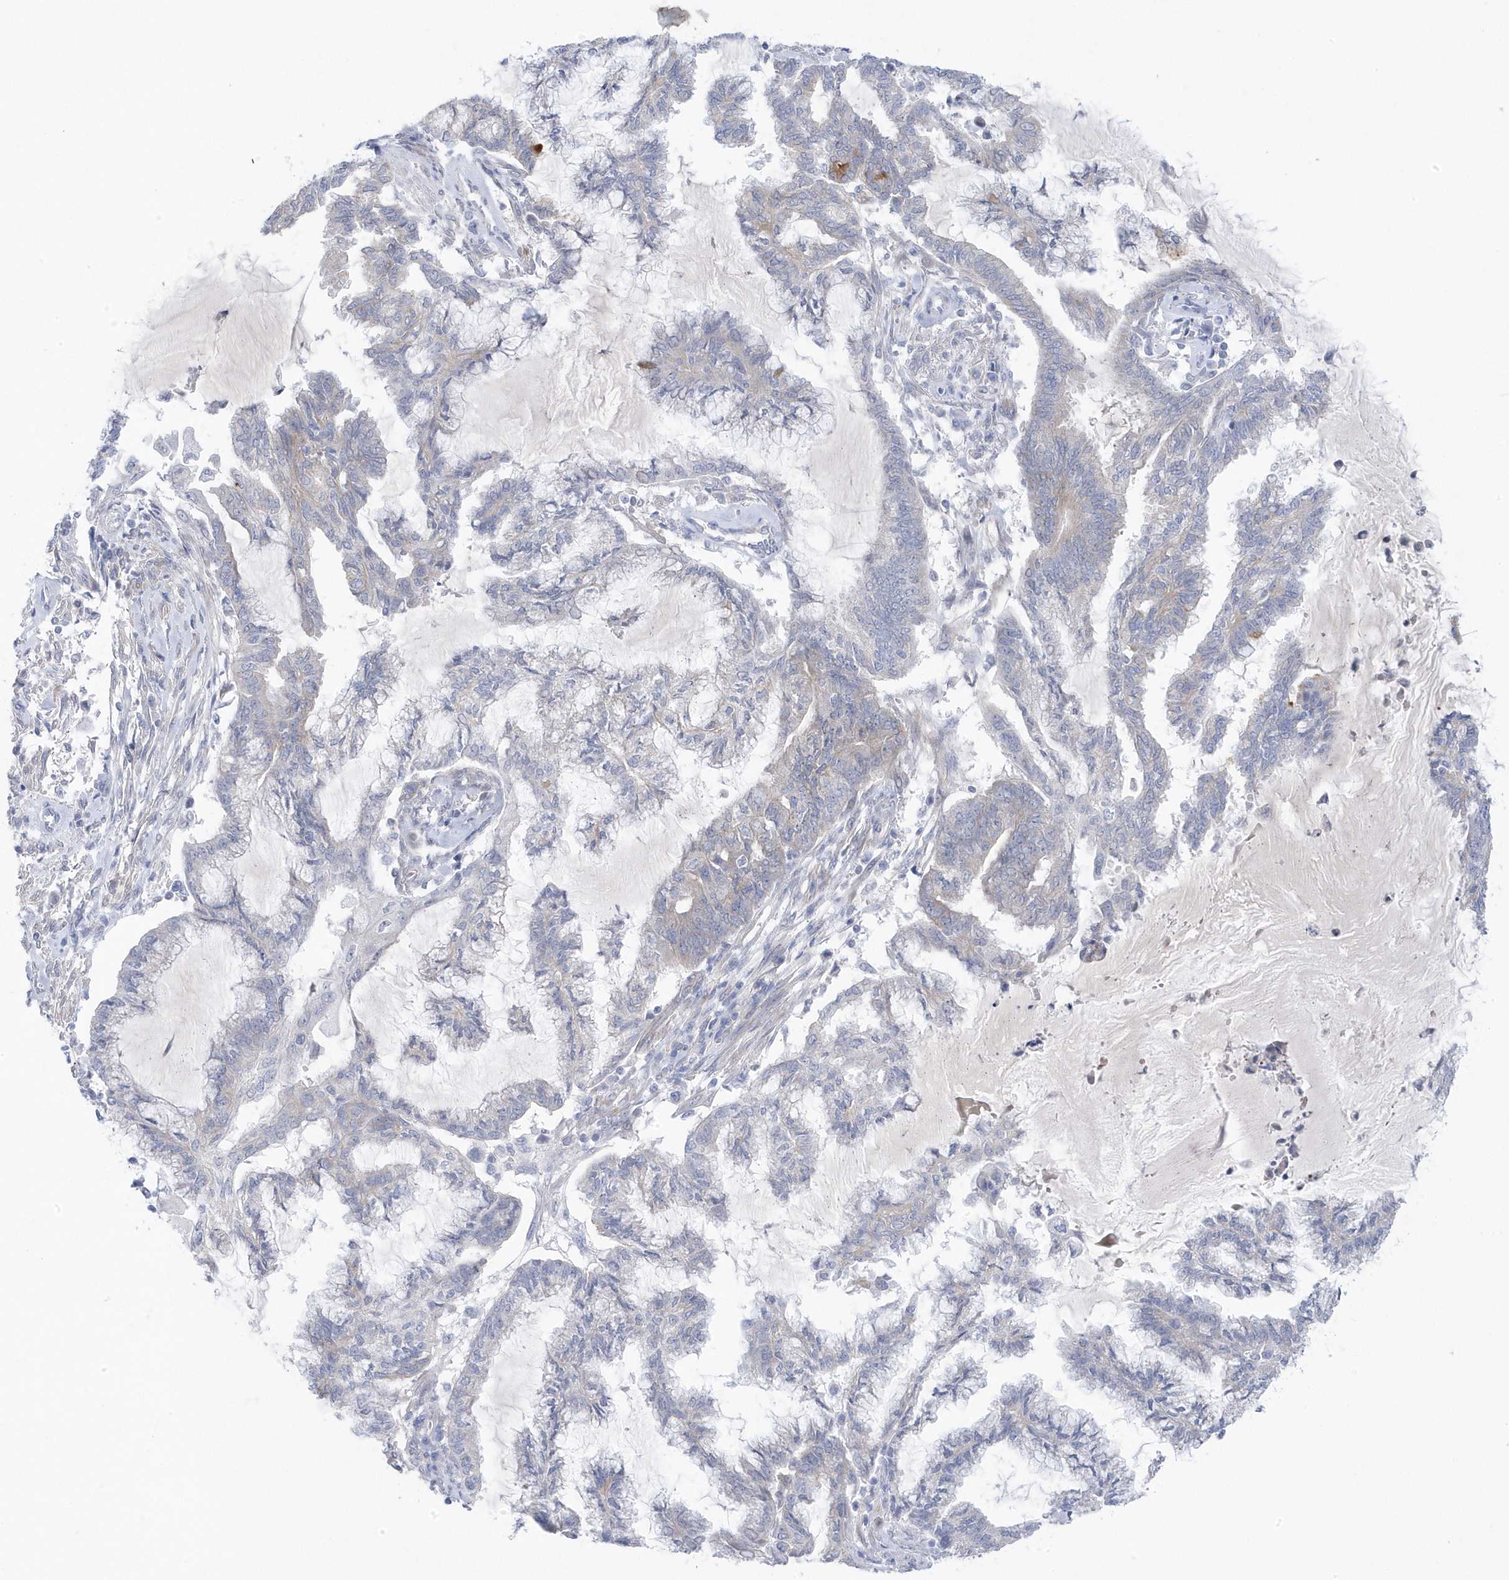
{"staining": {"intensity": "negative", "quantity": "none", "location": "none"}, "tissue": "endometrial cancer", "cell_type": "Tumor cells", "image_type": "cancer", "snomed": [{"axis": "morphology", "description": "Adenocarcinoma, NOS"}, {"axis": "topography", "description": "Endometrium"}], "caption": "Micrograph shows no protein expression in tumor cells of adenocarcinoma (endometrial) tissue.", "gene": "ANAPC1", "patient": {"sex": "female", "age": 86}}